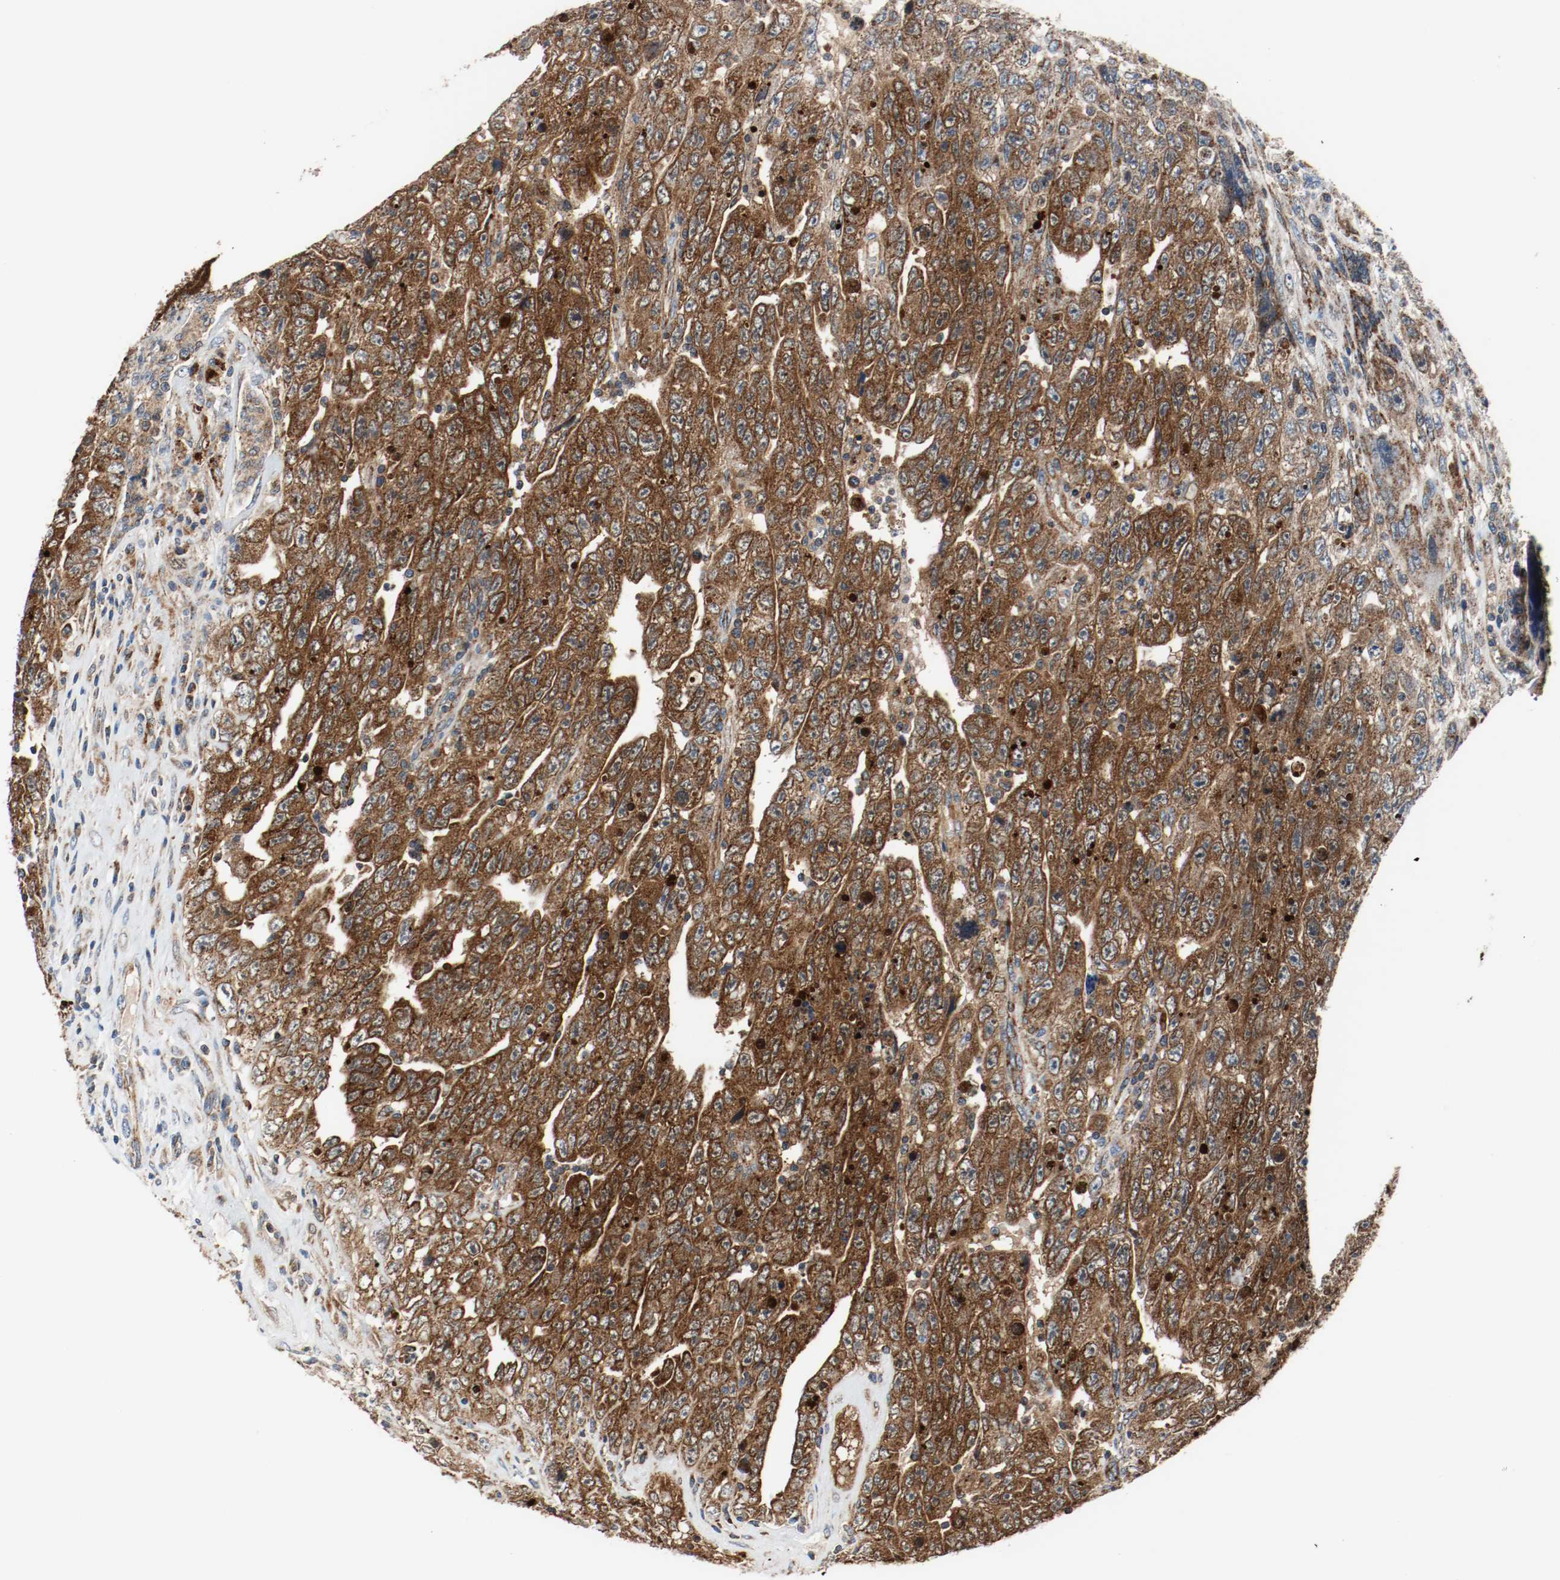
{"staining": {"intensity": "strong", "quantity": ">75%", "location": "cytoplasmic/membranous"}, "tissue": "testis cancer", "cell_type": "Tumor cells", "image_type": "cancer", "snomed": [{"axis": "morphology", "description": "Carcinoma, Embryonal, NOS"}, {"axis": "topography", "description": "Testis"}], "caption": "The micrograph shows immunohistochemical staining of testis embryonal carcinoma. There is strong cytoplasmic/membranous positivity is identified in about >75% of tumor cells. (brown staining indicates protein expression, while blue staining denotes nuclei).", "gene": "TXNRD1", "patient": {"sex": "male", "age": 28}}